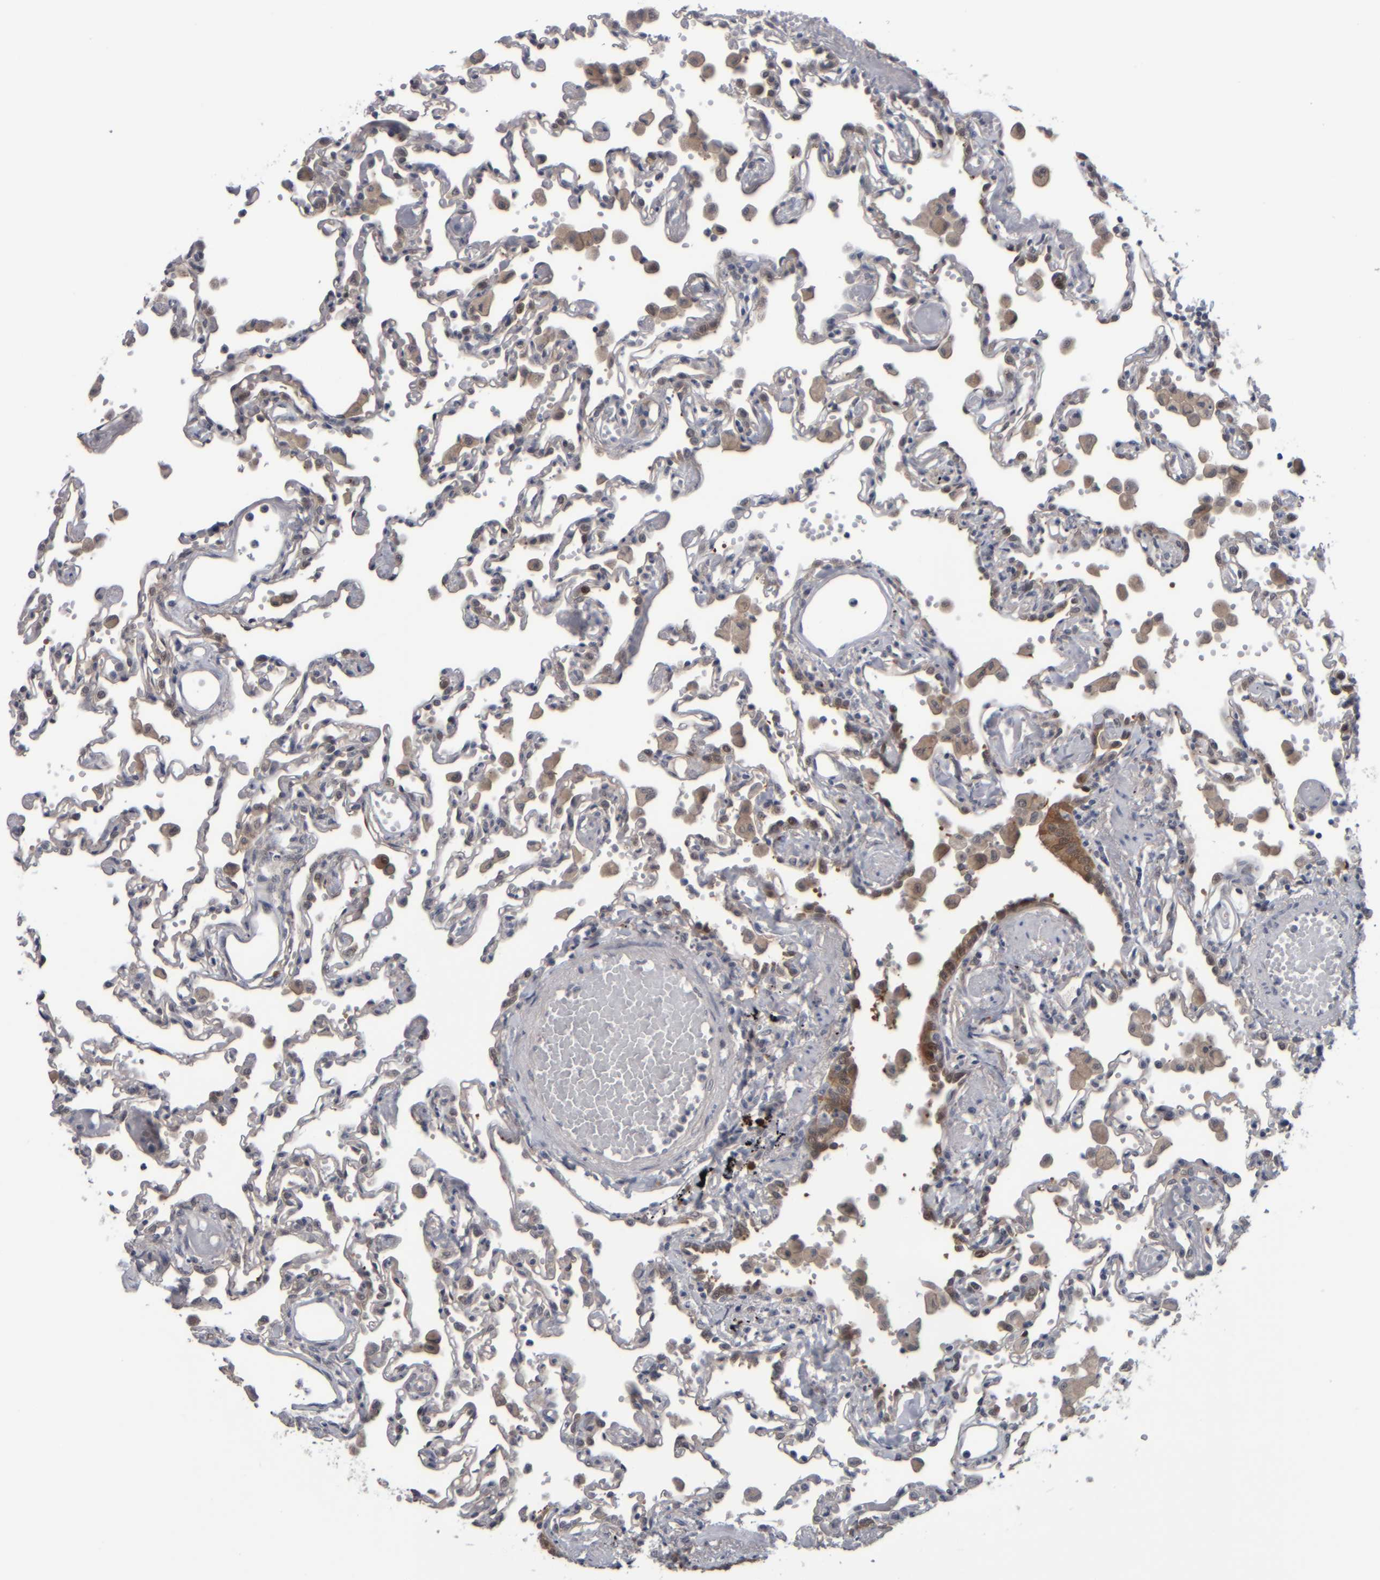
{"staining": {"intensity": "weak", "quantity": "<25%", "location": "cytoplasmic/membranous"}, "tissue": "lung", "cell_type": "Alveolar cells", "image_type": "normal", "snomed": [{"axis": "morphology", "description": "Normal tissue, NOS"}, {"axis": "topography", "description": "Bronchus"}, {"axis": "topography", "description": "Lung"}], "caption": "Alveolar cells are negative for protein expression in unremarkable human lung. (DAB (3,3'-diaminobenzidine) immunohistochemistry (IHC), high magnification).", "gene": "COL14A1", "patient": {"sex": "female", "age": 49}}